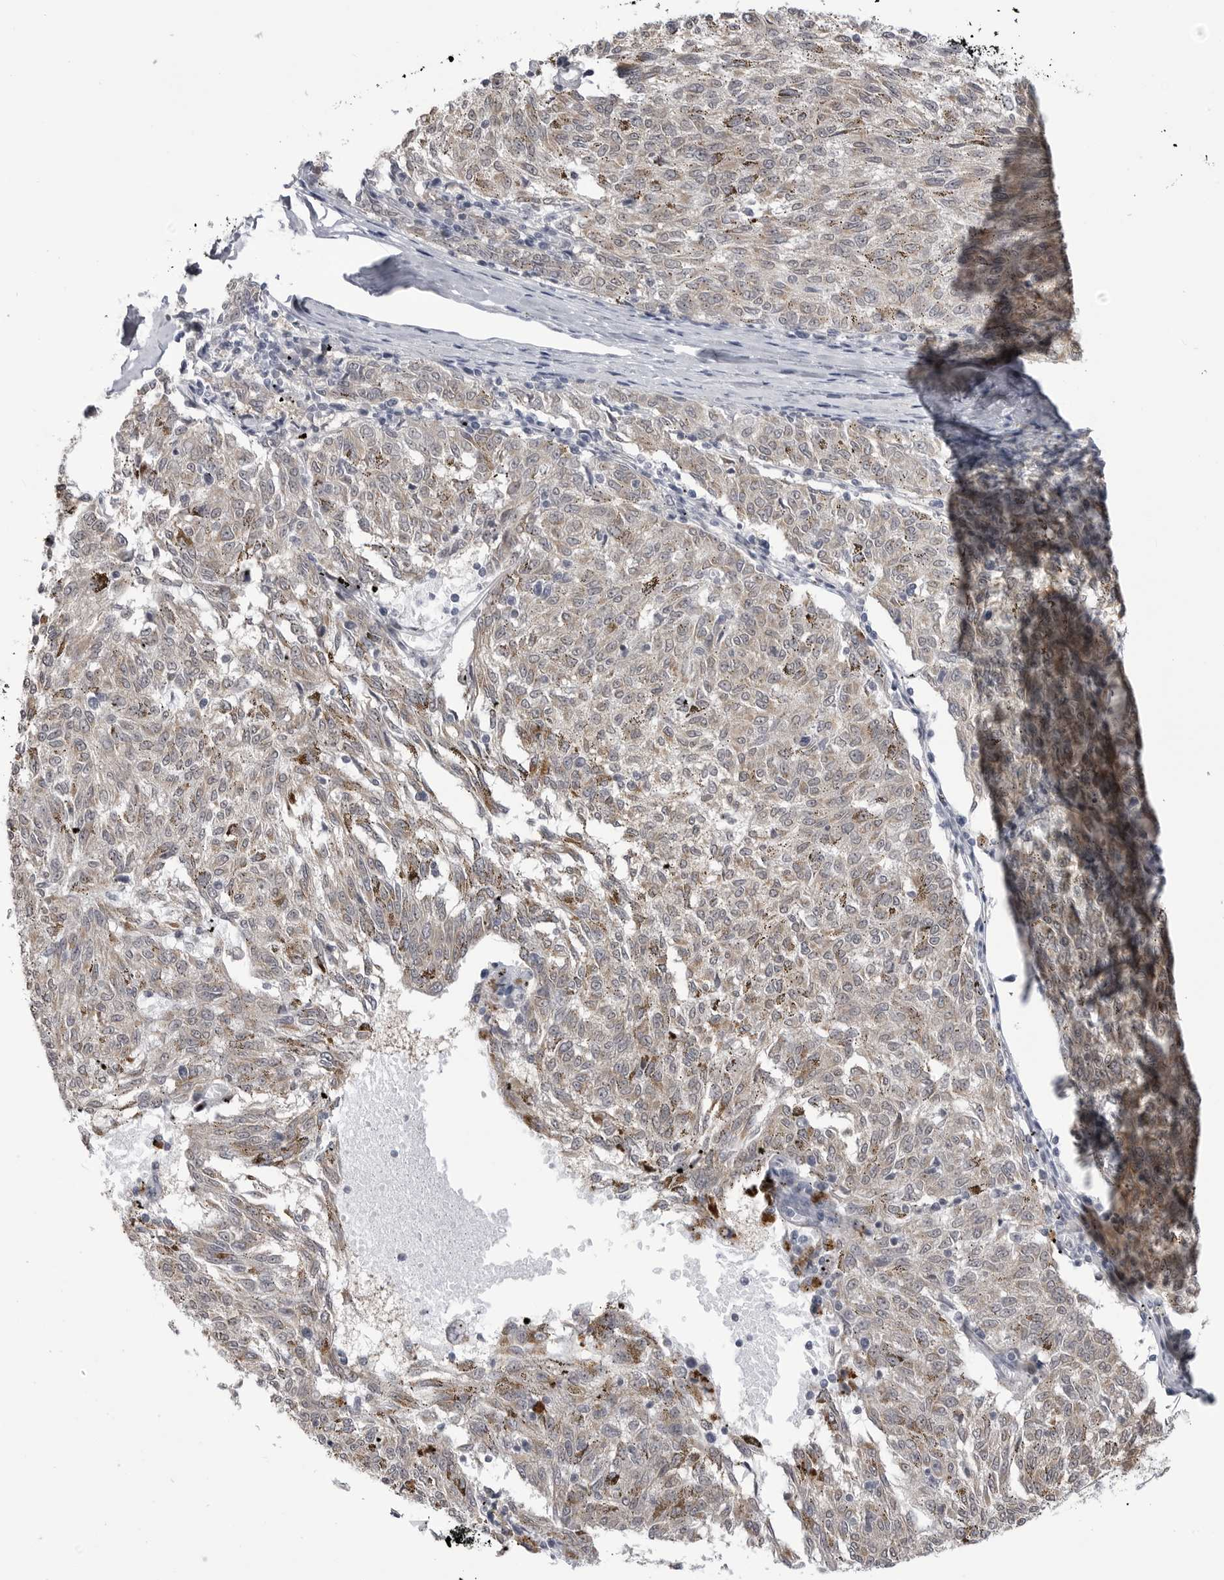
{"staining": {"intensity": "negative", "quantity": "none", "location": "none"}, "tissue": "melanoma", "cell_type": "Tumor cells", "image_type": "cancer", "snomed": [{"axis": "morphology", "description": "Malignant melanoma, NOS"}, {"axis": "topography", "description": "Skin"}], "caption": "There is no significant expression in tumor cells of malignant melanoma. The staining was performed using DAB to visualize the protein expression in brown, while the nuclei were stained in blue with hematoxylin (Magnification: 20x).", "gene": "FH", "patient": {"sex": "female", "age": 72}}